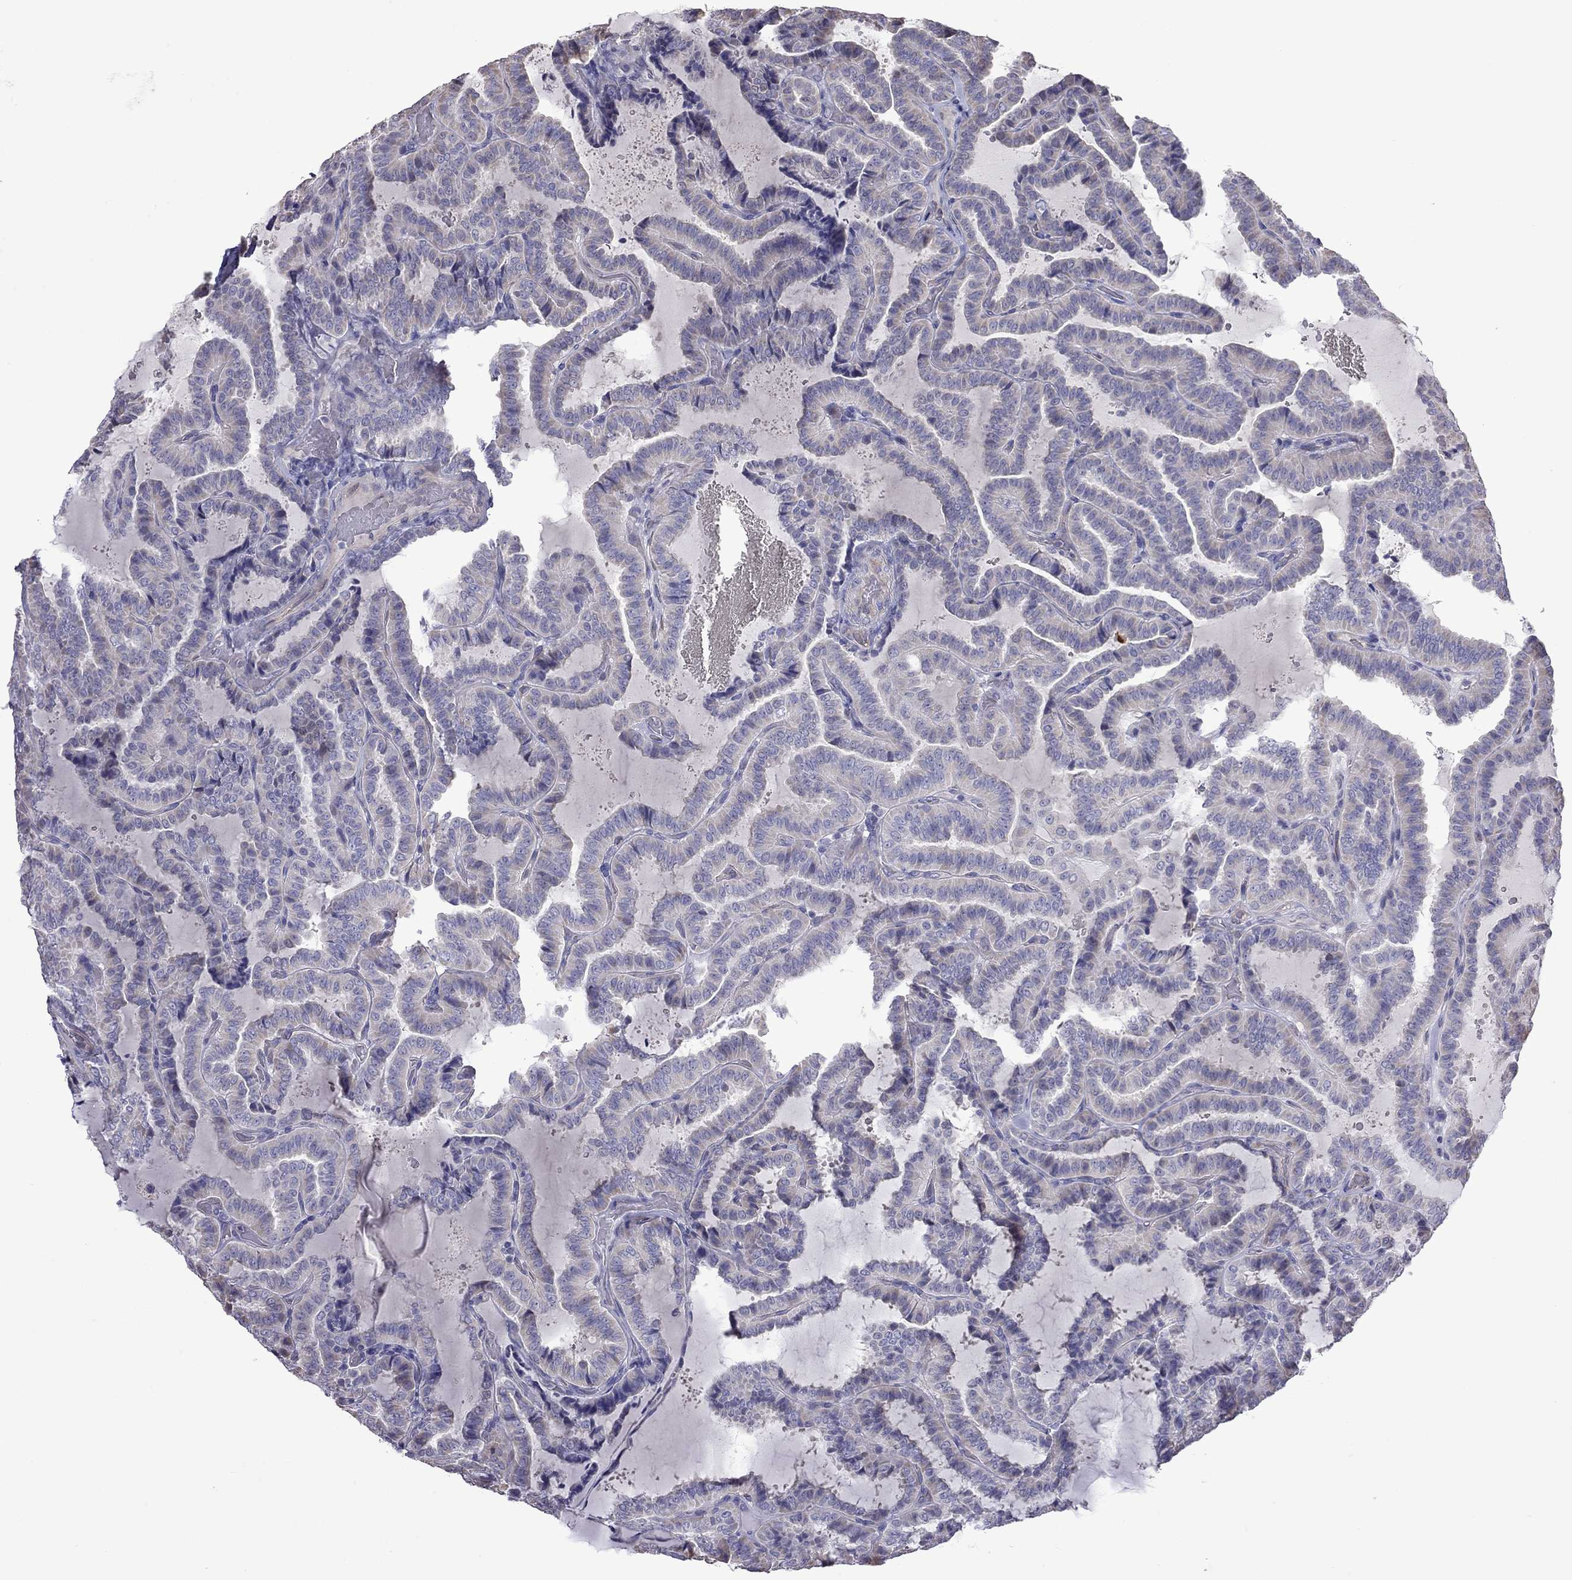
{"staining": {"intensity": "negative", "quantity": "none", "location": "none"}, "tissue": "thyroid cancer", "cell_type": "Tumor cells", "image_type": "cancer", "snomed": [{"axis": "morphology", "description": "Papillary adenocarcinoma, NOS"}, {"axis": "topography", "description": "Thyroid gland"}], "caption": "Micrograph shows no significant protein positivity in tumor cells of papillary adenocarcinoma (thyroid).", "gene": "FEZ1", "patient": {"sex": "female", "age": 39}}